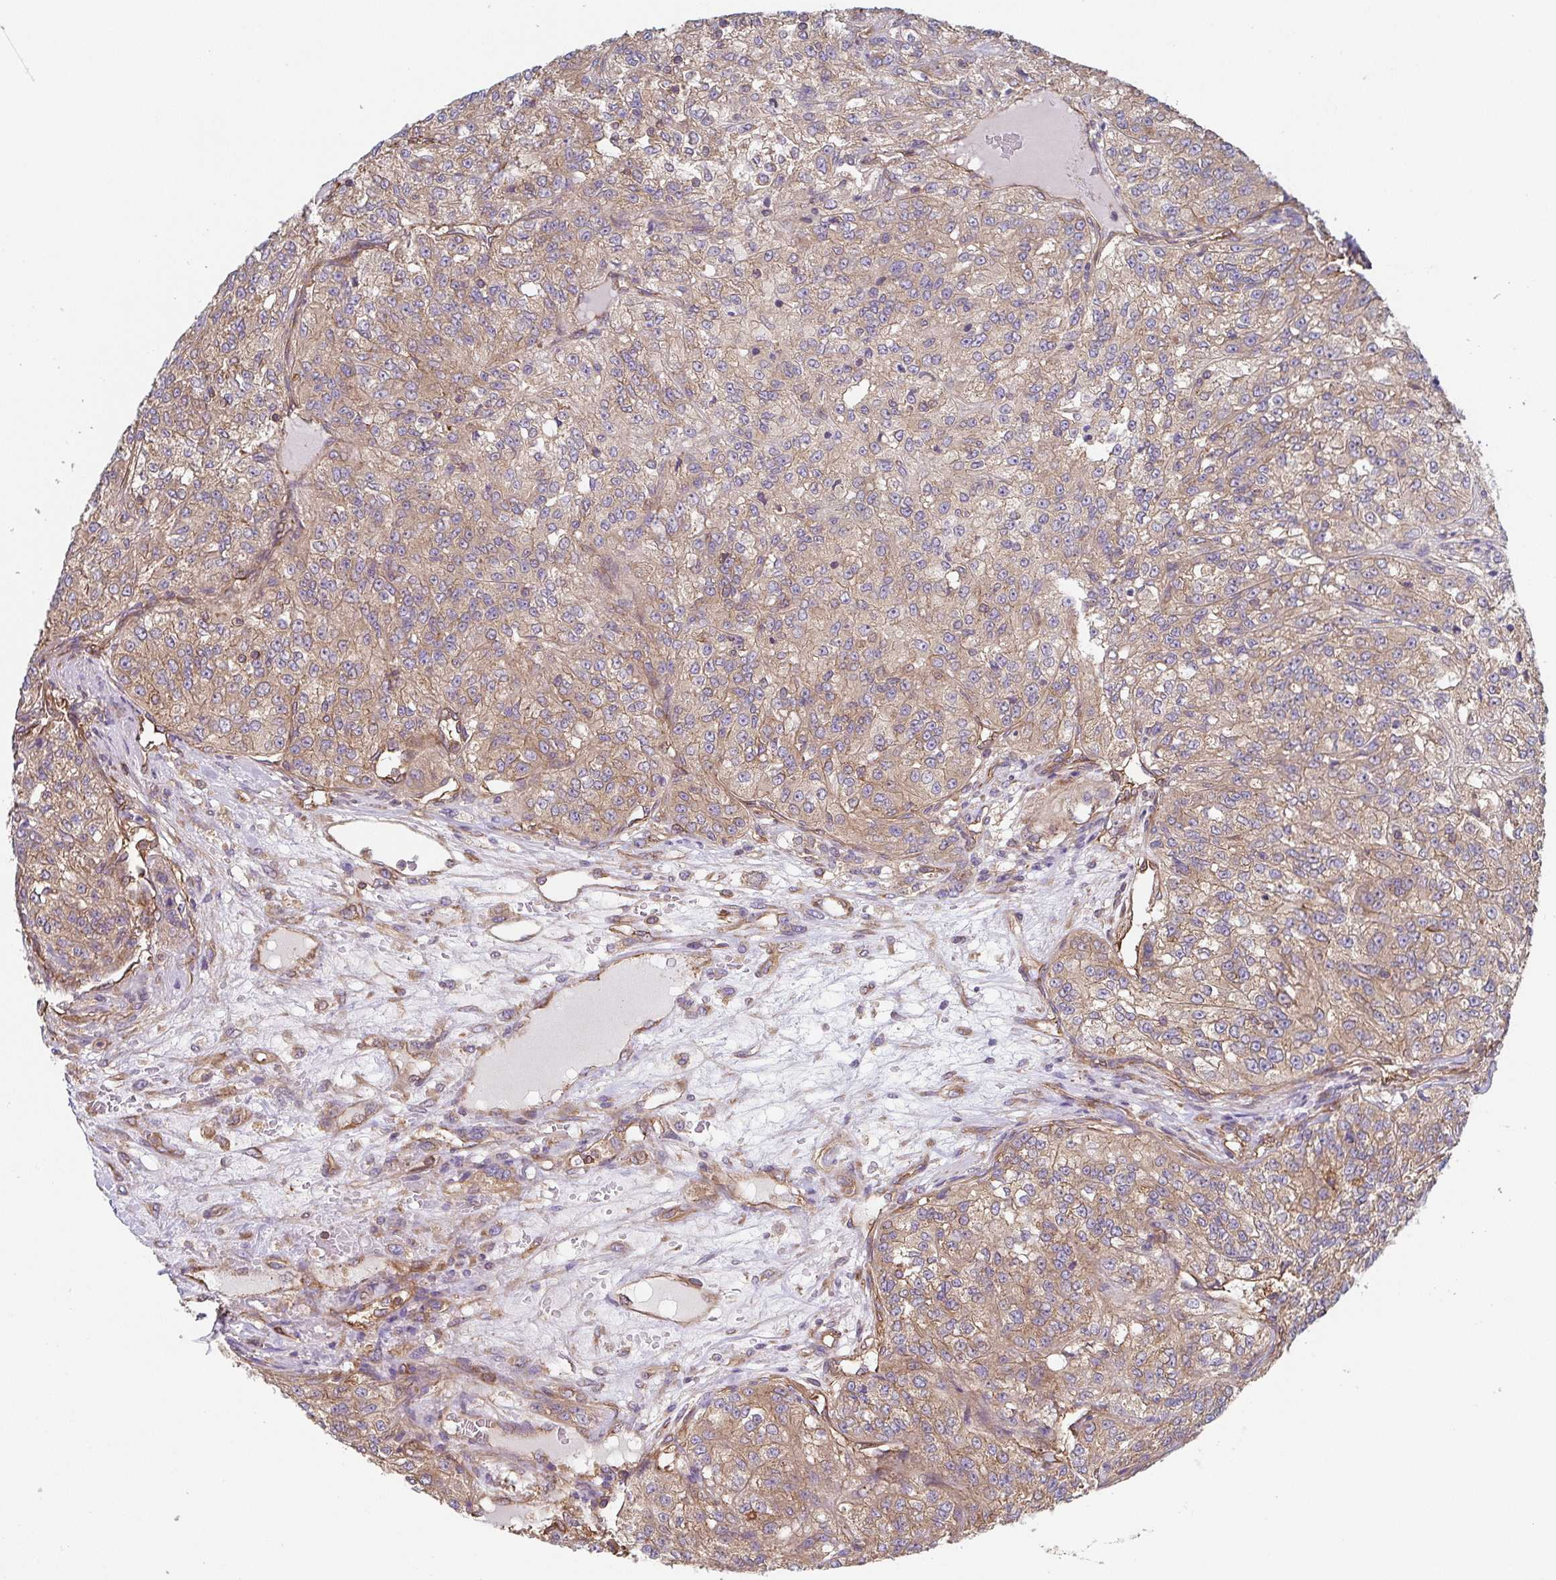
{"staining": {"intensity": "weak", "quantity": ">75%", "location": "cytoplasmic/membranous"}, "tissue": "renal cancer", "cell_type": "Tumor cells", "image_type": "cancer", "snomed": [{"axis": "morphology", "description": "Adenocarcinoma, NOS"}, {"axis": "topography", "description": "Kidney"}], "caption": "Weak cytoplasmic/membranous positivity is identified in approximately >75% of tumor cells in adenocarcinoma (renal).", "gene": "TMEM229A", "patient": {"sex": "female", "age": 63}}